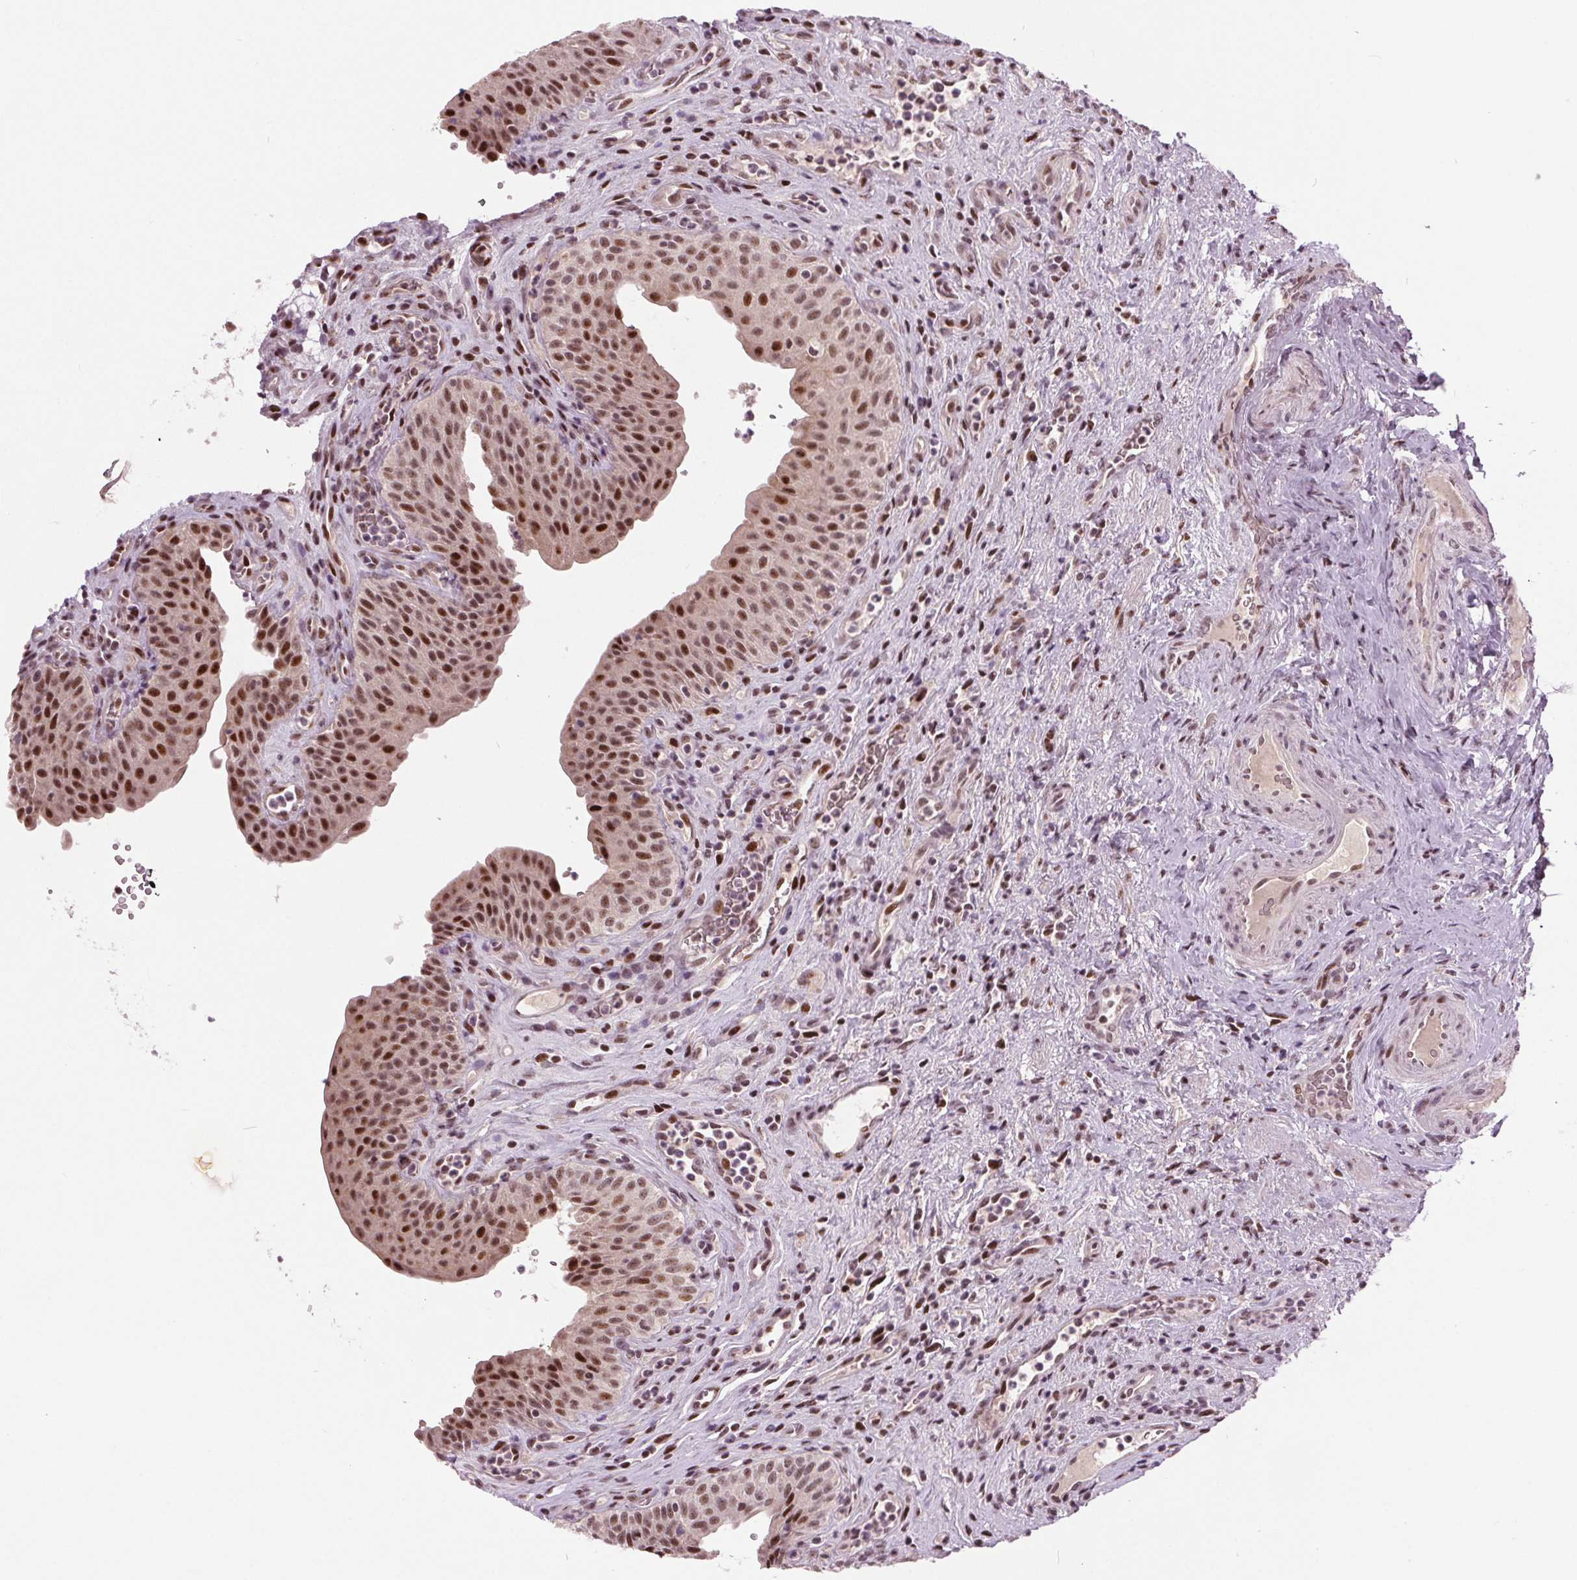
{"staining": {"intensity": "moderate", "quantity": ">75%", "location": "nuclear"}, "tissue": "urinary bladder", "cell_type": "Urothelial cells", "image_type": "normal", "snomed": [{"axis": "morphology", "description": "Normal tissue, NOS"}, {"axis": "topography", "description": "Urinary bladder"}, {"axis": "topography", "description": "Peripheral nerve tissue"}], "caption": "Protein analysis of unremarkable urinary bladder reveals moderate nuclear expression in about >75% of urothelial cells.", "gene": "TTC34", "patient": {"sex": "male", "age": 66}}